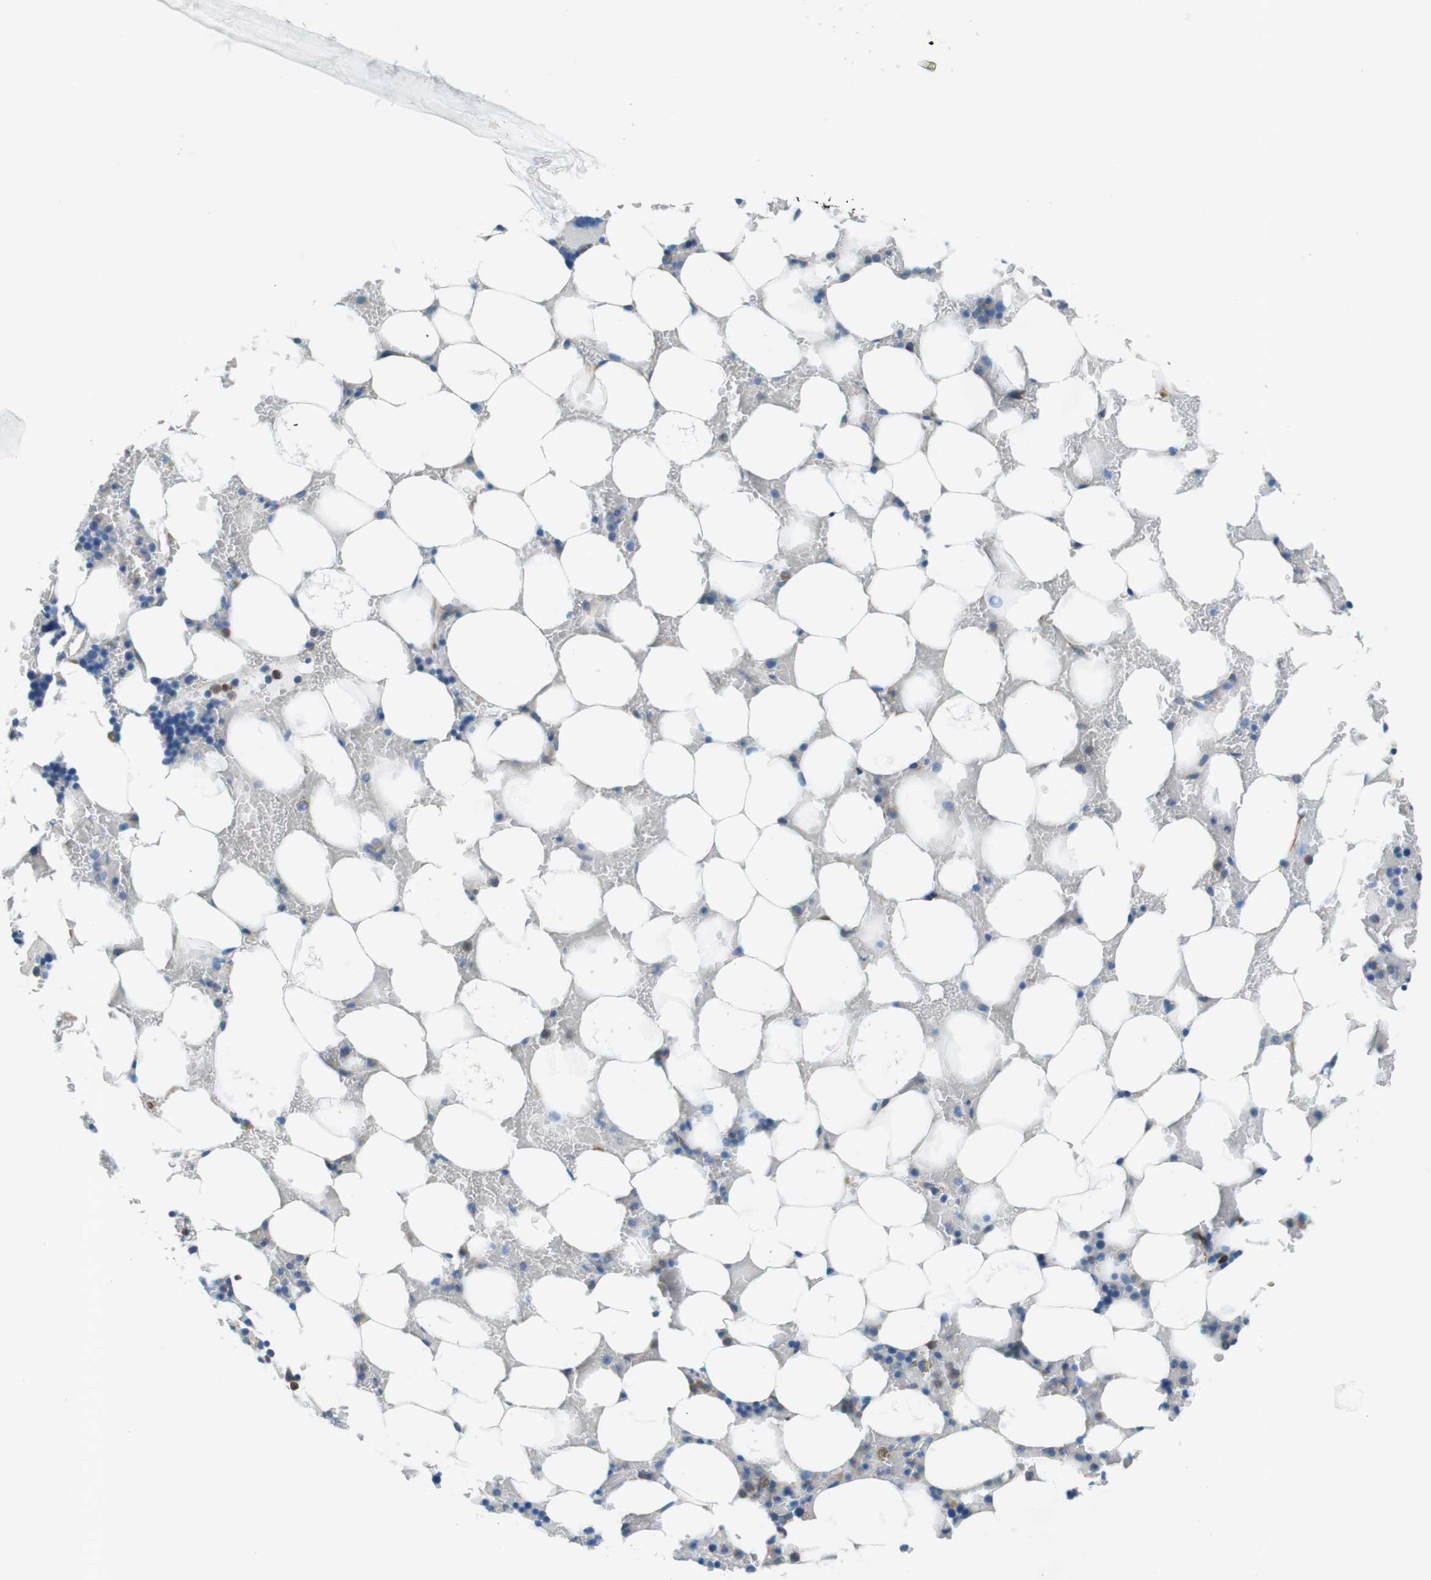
{"staining": {"intensity": "moderate", "quantity": "<25%", "location": "cytoplasmic/membranous"}, "tissue": "bone marrow", "cell_type": "Hematopoietic cells", "image_type": "normal", "snomed": [{"axis": "morphology", "description": "Normal tissue, NOS"}, {"axis": "topography", "description": "Bone marrow"}], "caption": "Bone marrow stained for a protein reveals moderate cytoplasmic/membranous positivity in hematopoietic cells. (DAB (3,3'-diaminobenzidine) IHC with brightfield microscopy, high magnification).", "gene": "EMP2", "patient": {"sex": "female", "age": 73}}